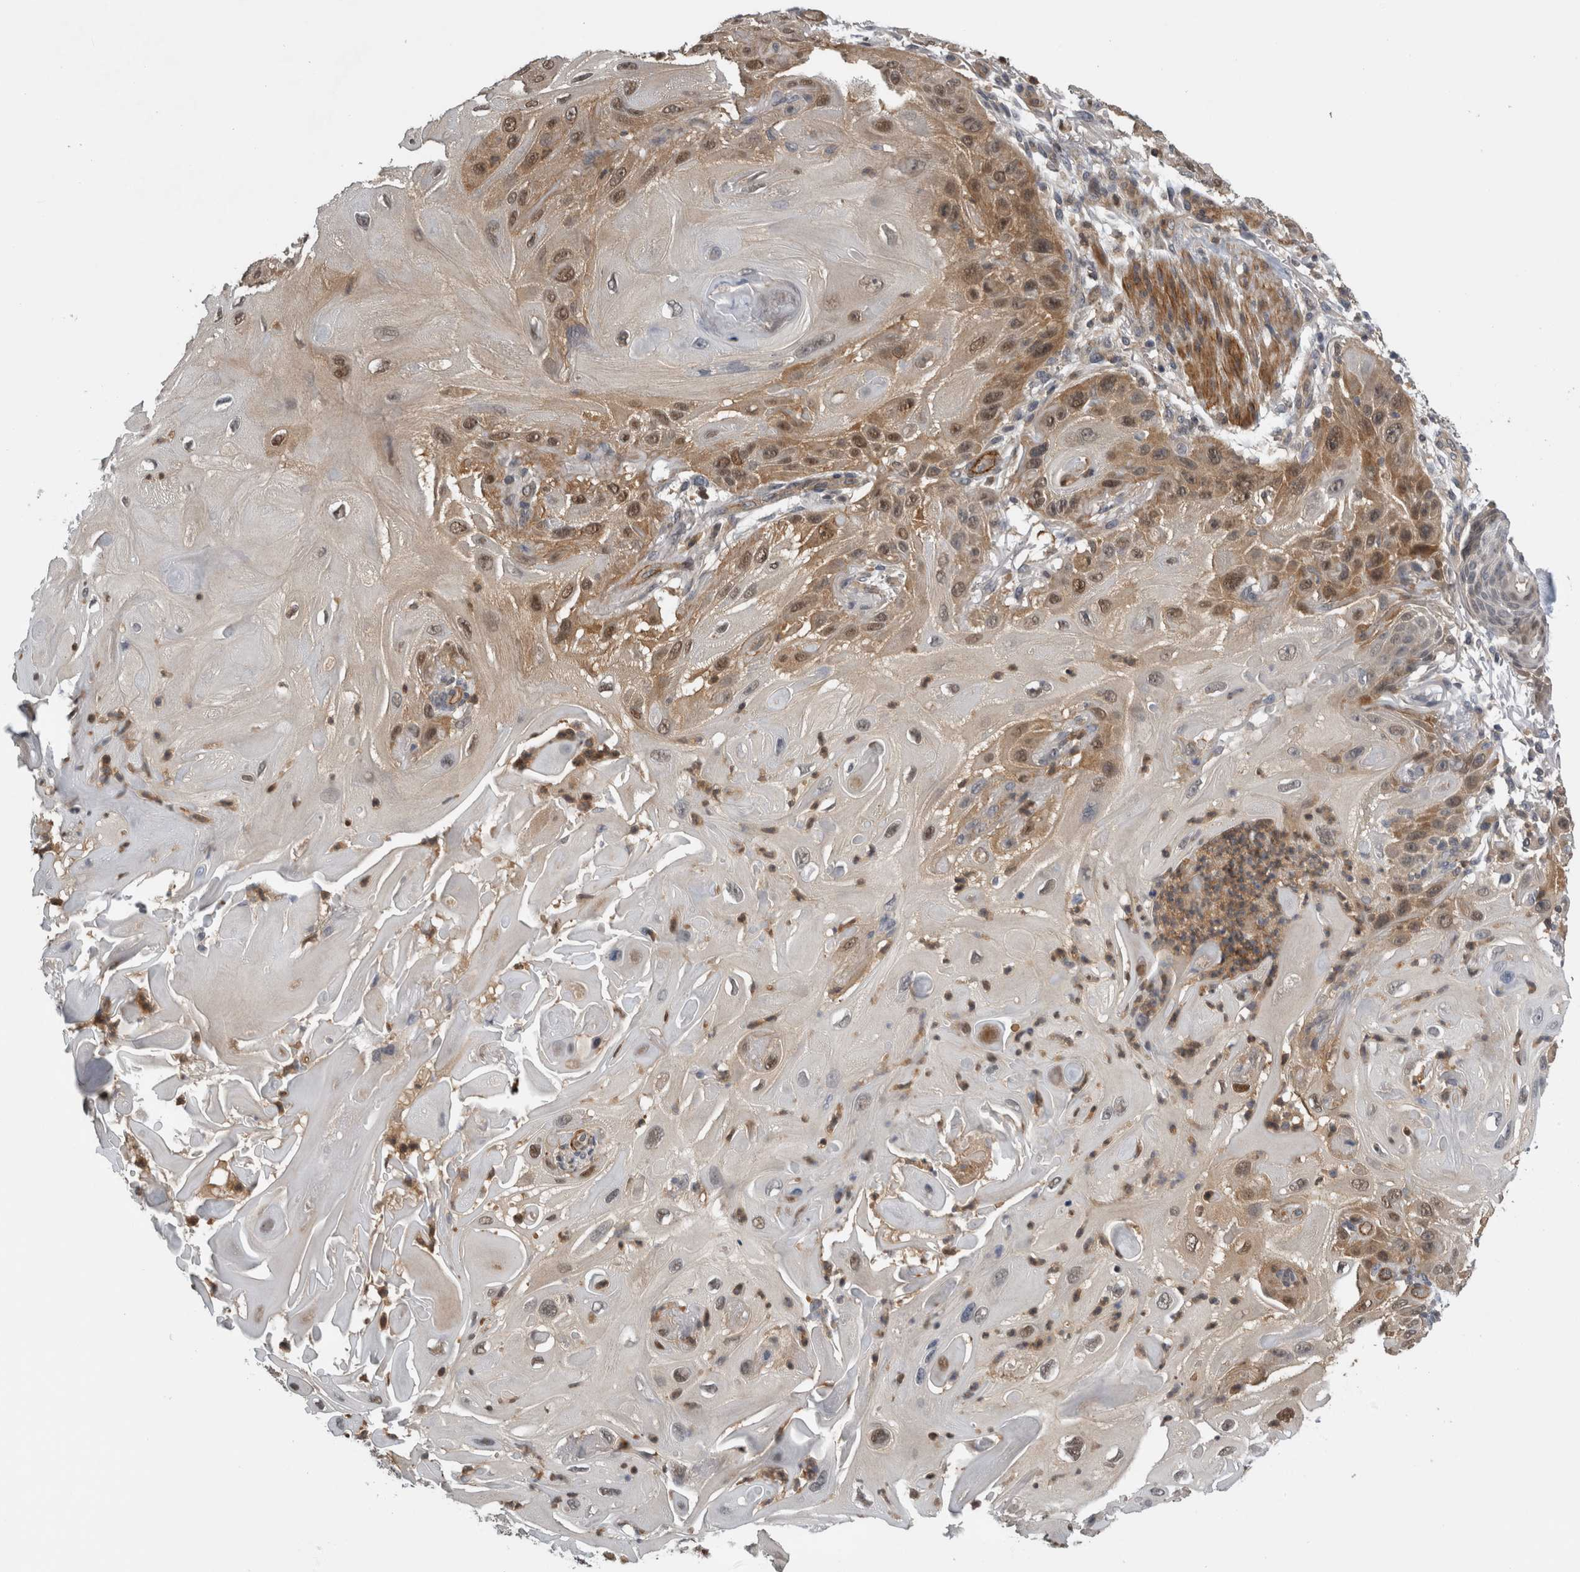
{"staining": {"intensity": "strong", "quantity": "<25%", "location": "cytoplasmic/membranous,nuclear"}, "tissue": "skin cancer", "cell_type": "Tumor cells", "image_type": "cancer", "snomed": [{"axis": "morphology", "description": "Squamous cell carcinoma, NOS"}, {"axis": "topography", "description": "Skin"}], "caption": "Skin cancer stained for a protein displays strong cytoplasmic/membranous and nuclear positivity in tumor cells.", "gene": "NAPRT", "patient": {"sex": "female", "age": 77}}